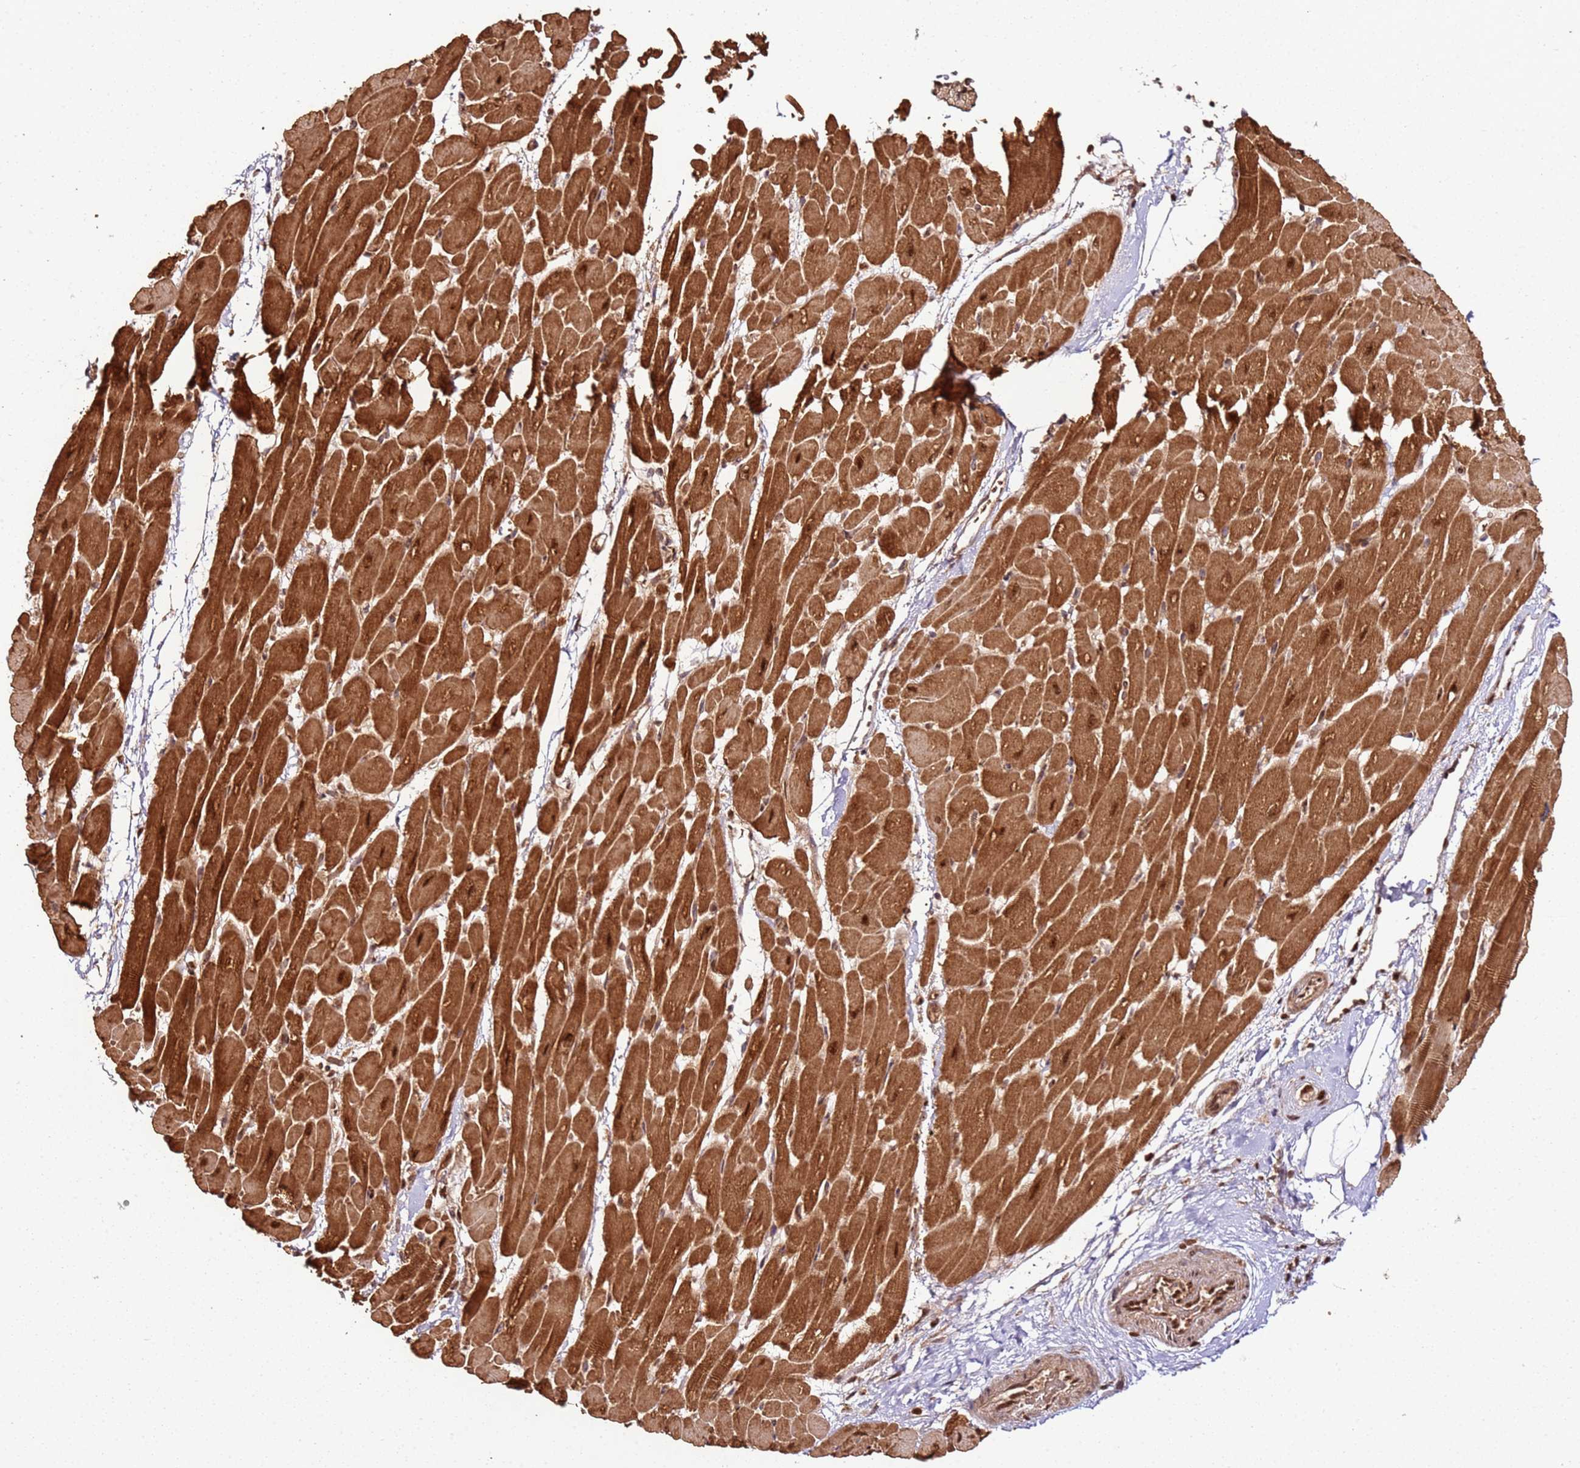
{"staining": {"intensity": "strong", "quantity": ">75%", "location": "cytoplasmic/membranous,nuclear"}, "tissue": "heart muscle", "cell_type": "Cardiomyocytes", "image_type": "normal", "snomed": [{"axis": "morphology", "description": "Normal tissue, NOS"}, {"axis": "topography", "description": "Heart"}], "caption": "This micrograph exhibits IHC staining of unremarkable human heart muscle, with high strong cytoplasmic/membranous,nuclear staining in about >75% of cardiomyocytes.", "gene": "XRN2", "patient": {"sex": "male", "age": 37}}